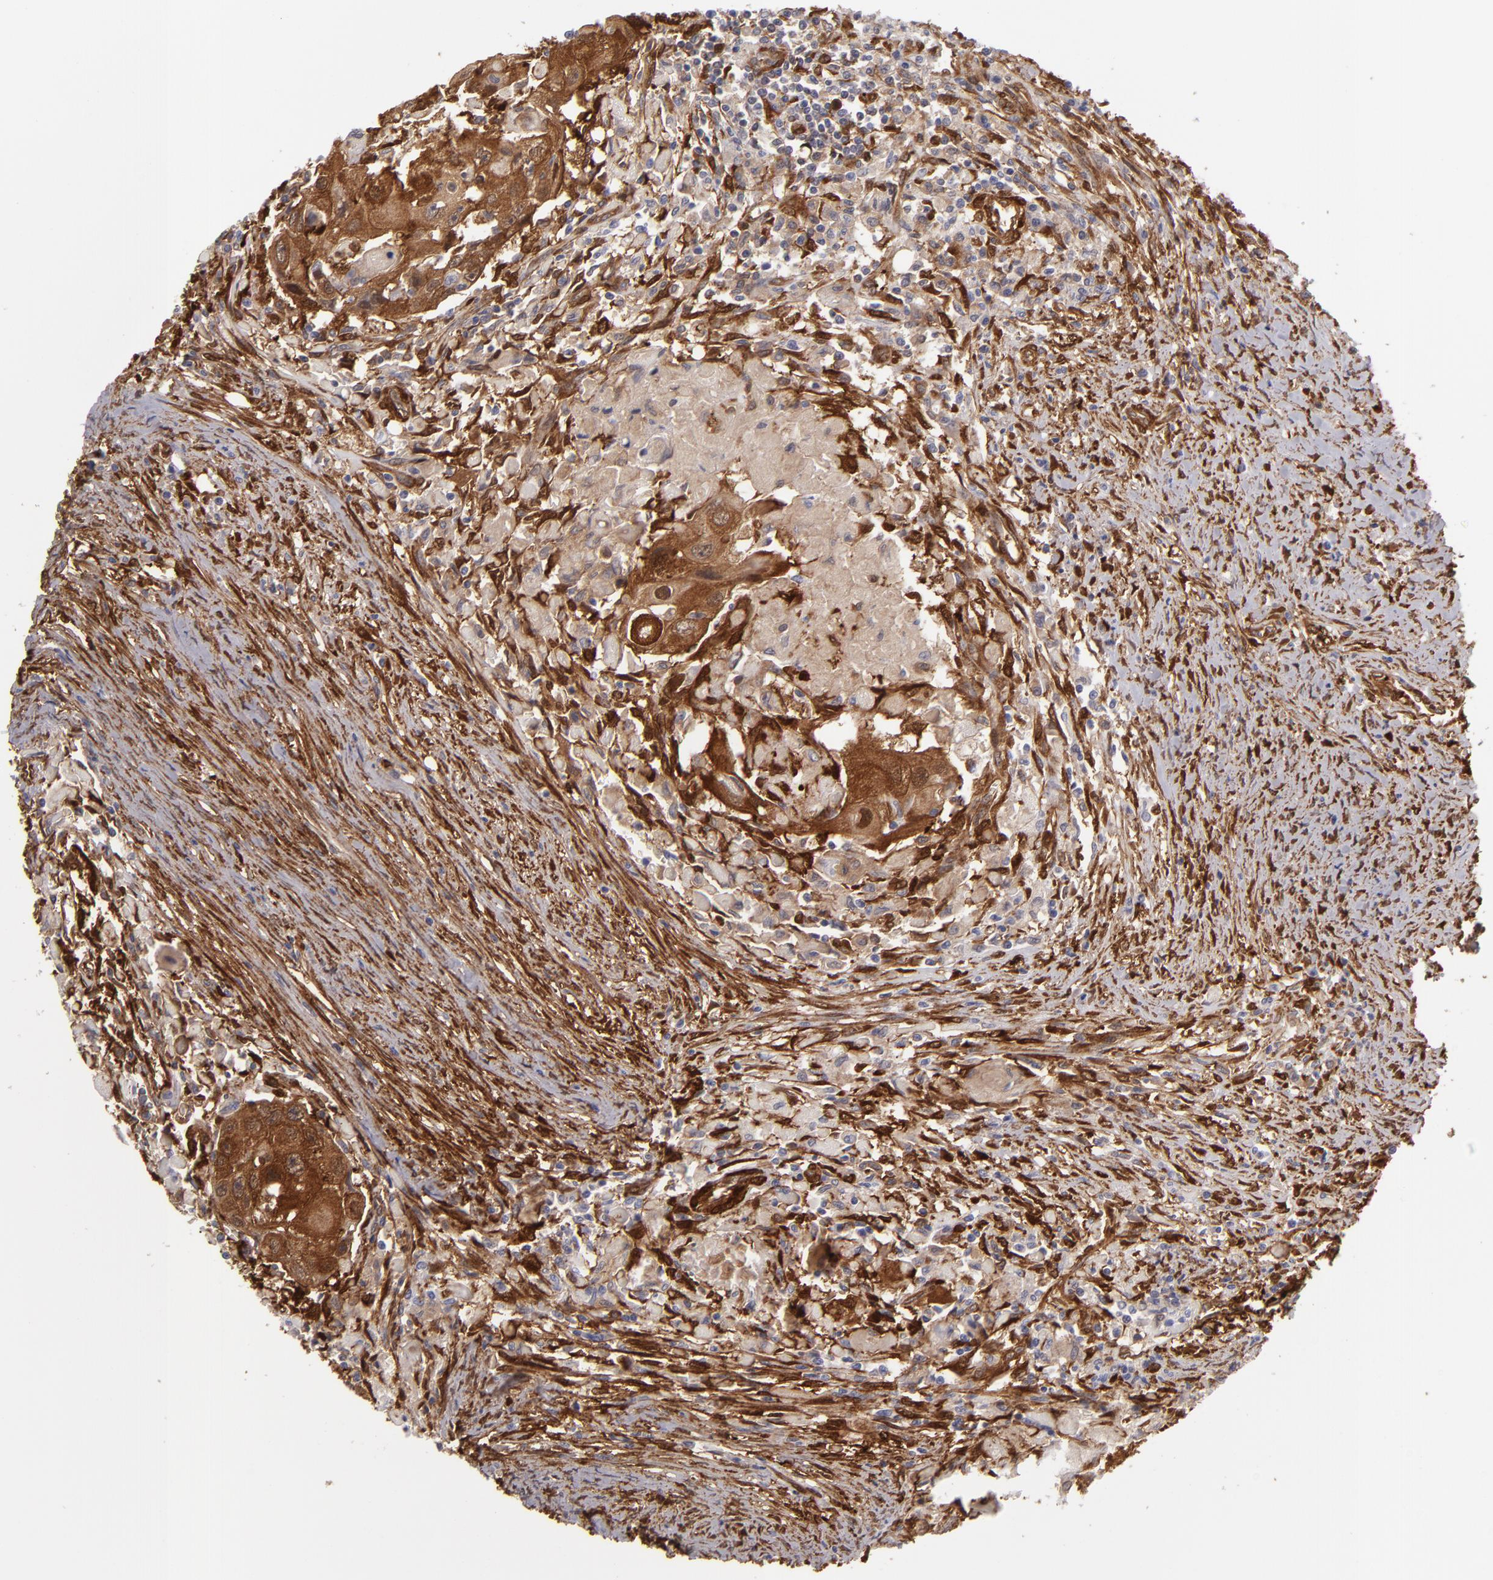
{"staining": {"intensity": "strong", "quantity": ">75%", "location": "cytoplasmic/membranous,nuclear"}, "tissue": "head and neck cancer", "cell_type": "Tumor cells", "image_type": "cancer", "snomed": [{"axis": "morphology", "description": "Squamous cell carcinoma, NOS"}, {"axis": "topography", "description": "Head-Neck"}], "caption": "The immunohistochemical stain shows strong cytoplasmic/membranous and nuclear staining in tumor cells of head and neck cancer tissue.", "gene": "VCL", "patient": {"sex": "male", "age": 64}}